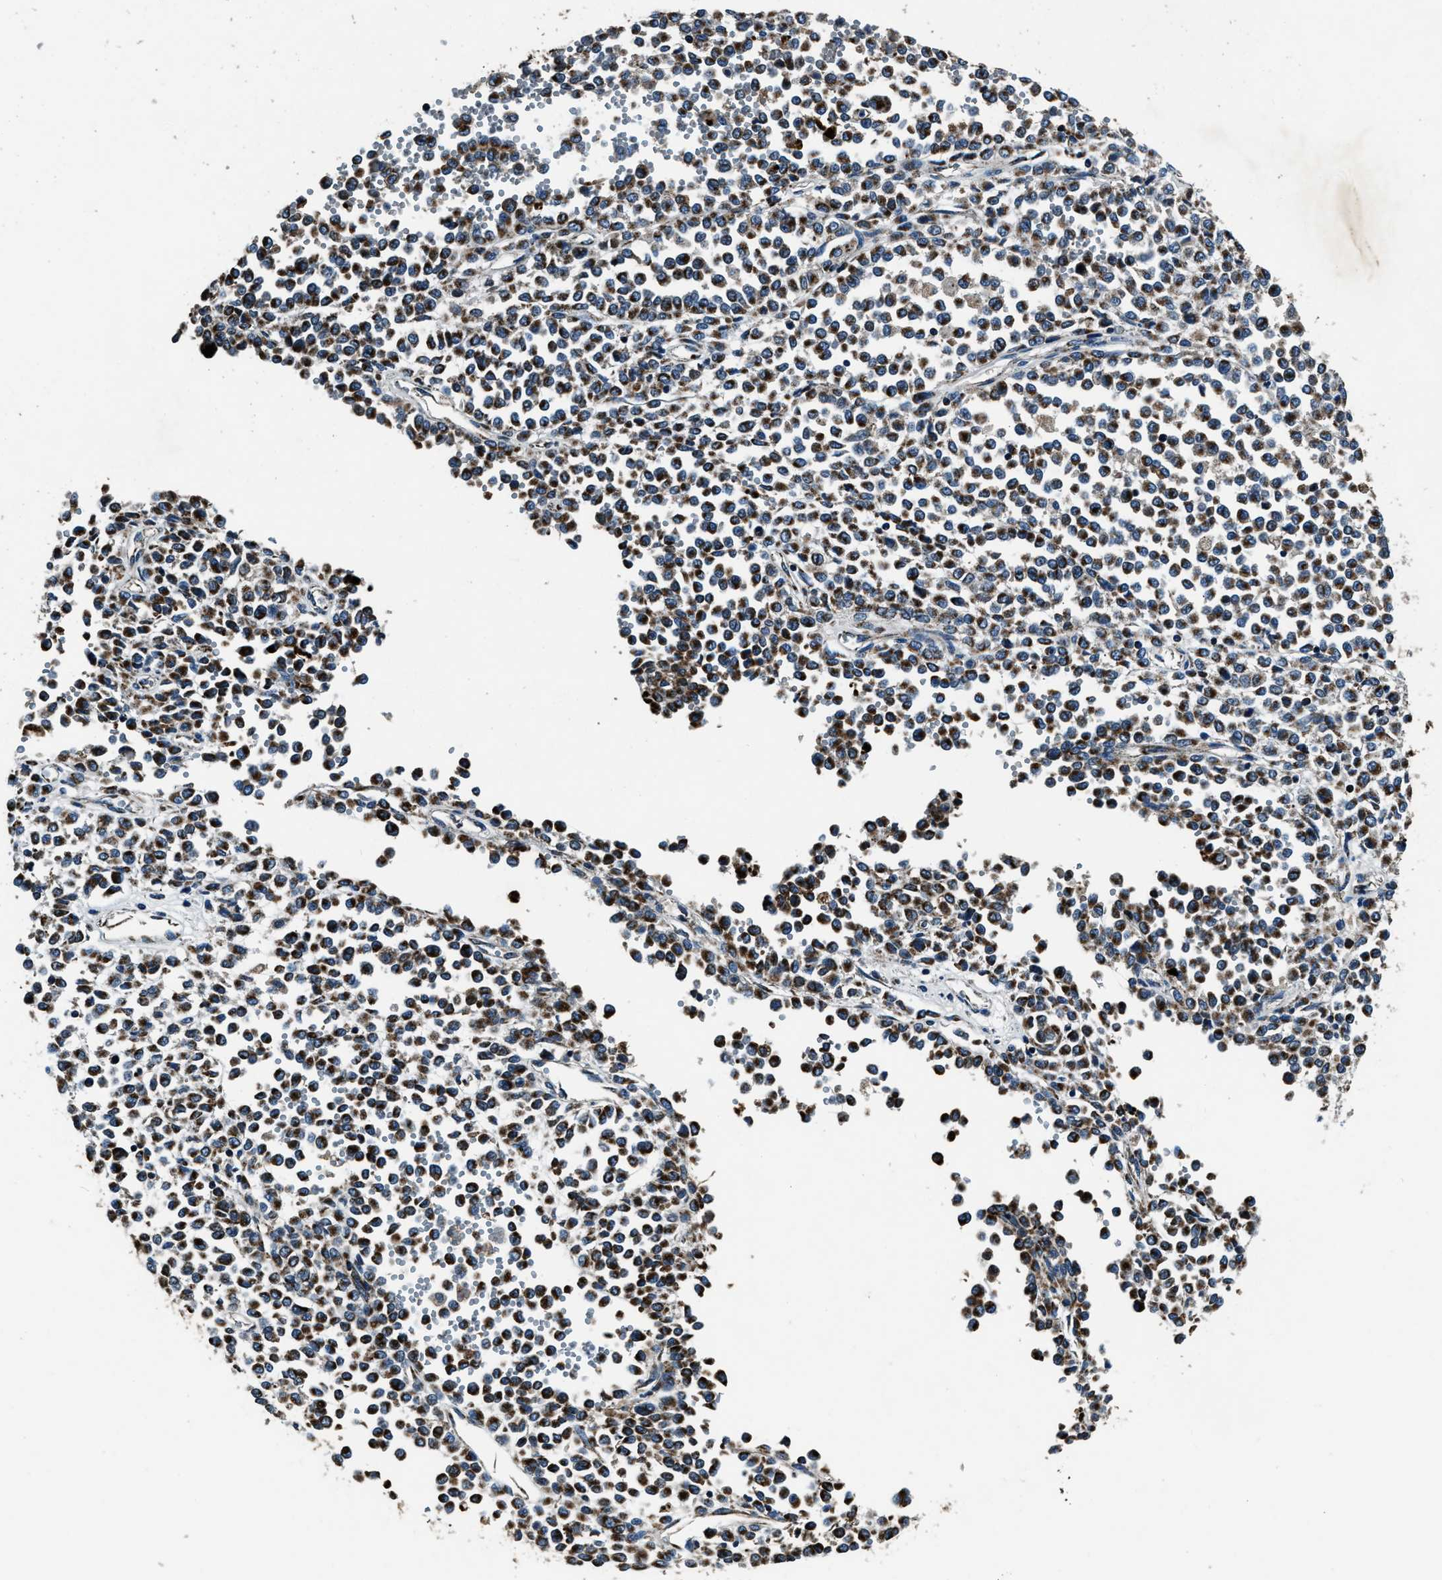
{"staining": {"intensity": "moderate", "quantity": ">75%", "location": "cytoplasmic/membranous"}, "tissue": "melanoma", "cell_type": "Tumor cells", "image_type": "cancer", "snomed": [{"axis": "morphology", "description": "Malignant melanoma, Metastatic site"}, {"axis": "topography", "description": "Pancreas"}], "caption": "IHC (DAB (3,3'-diaminobenzidine)) staining of human melanoma reveals moderate cytoplasmic/membranous protein expression in approximately >75% of tumor cells.", "gene": "OGDH", "patient": {"sex": "female", "age": 30}}